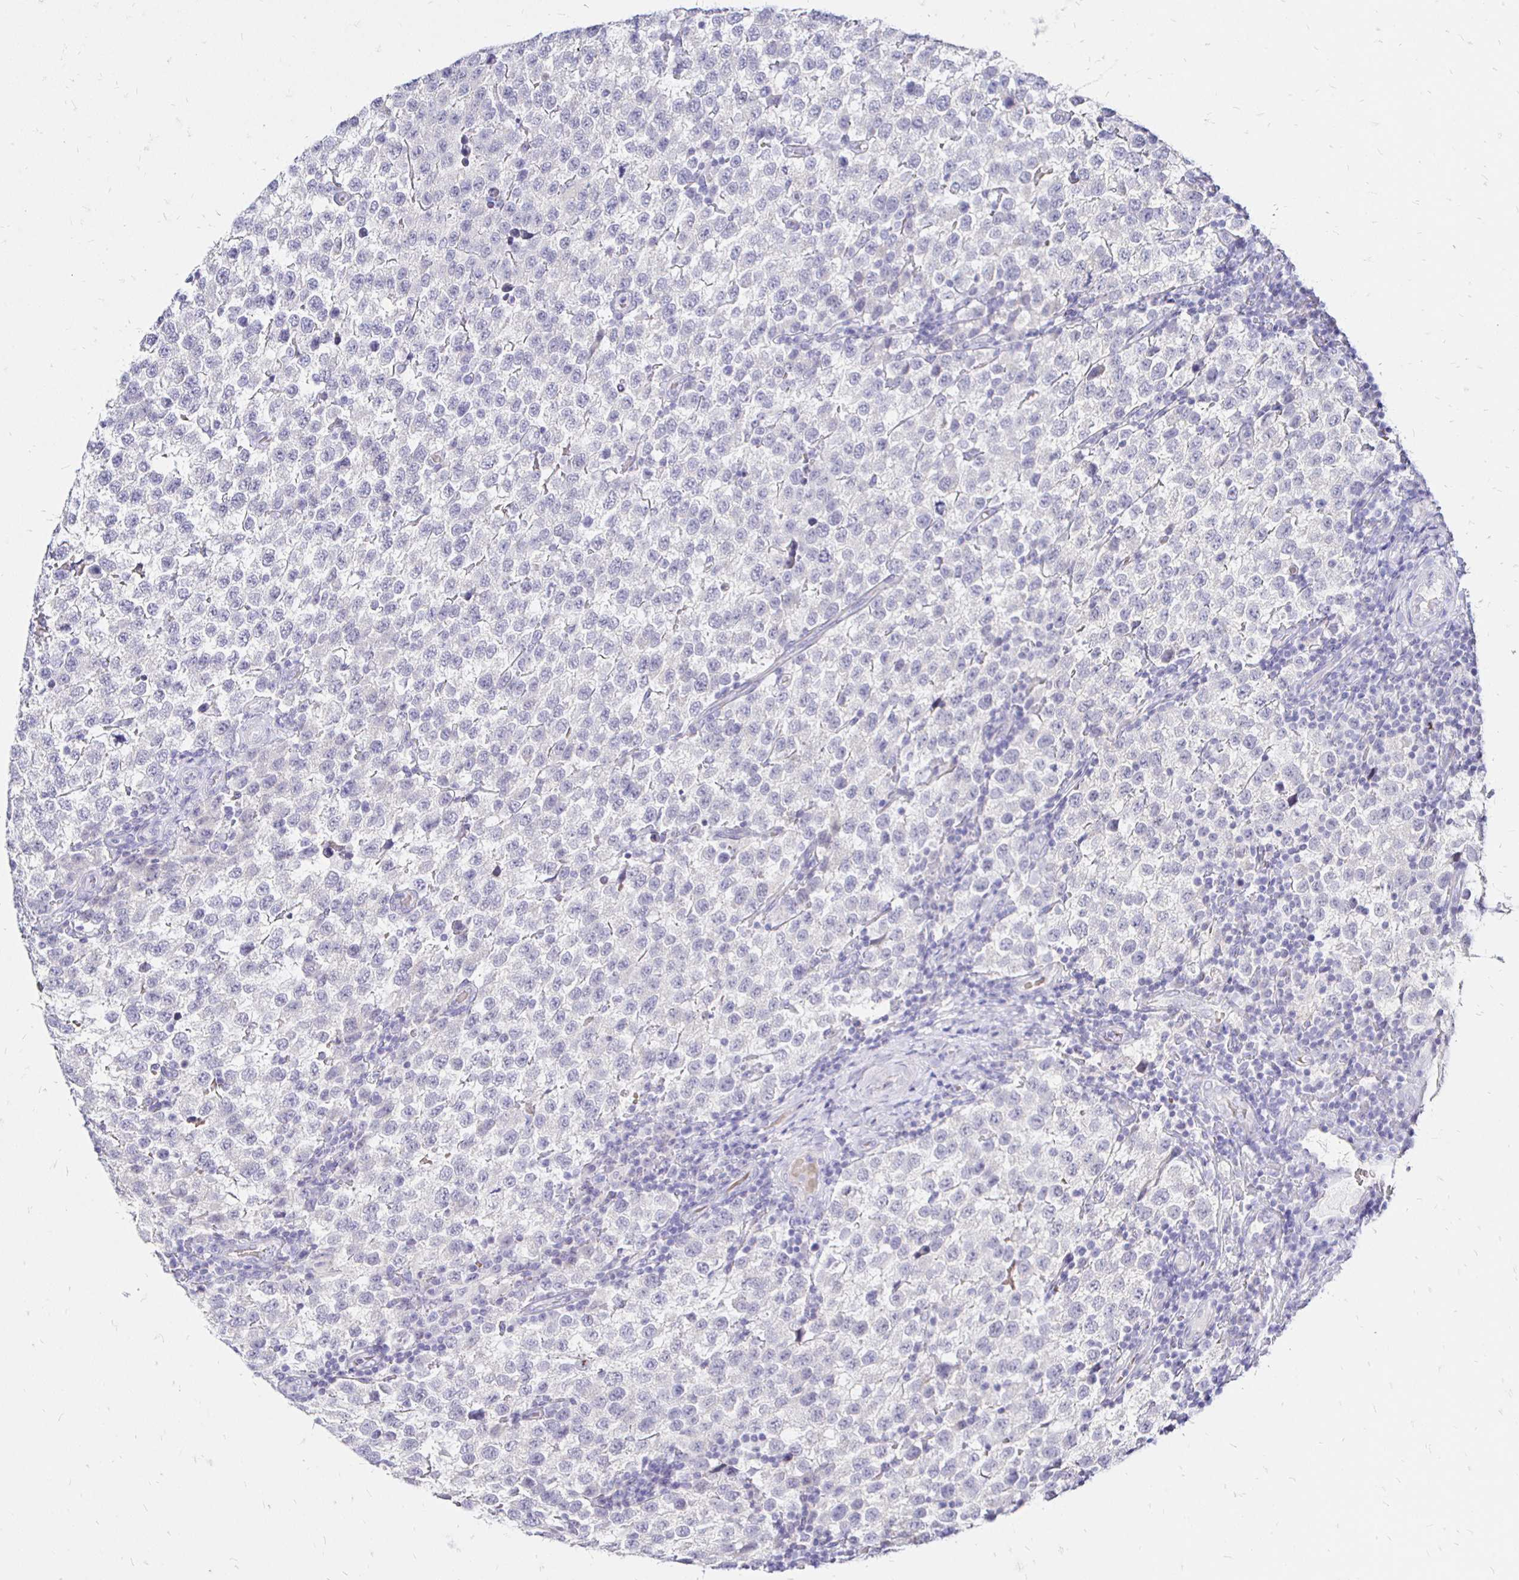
{"staining": {"intensity": "negative", "quantity": "none", "location": "none"}, "tissue": "testis cancer", "cell_type": "Tumor cells", "image_type": "cancer", "snomed": [{"axis": "morphology", "description": "Seminoma, NOS"}, {"axis": "topography", "description": "Testis"}], "caption": "Image shows no significant protein staining in tumor cells of testis seminoma.", "gene": "IRGC", "patient": {"sex": "male", "age": 34}}